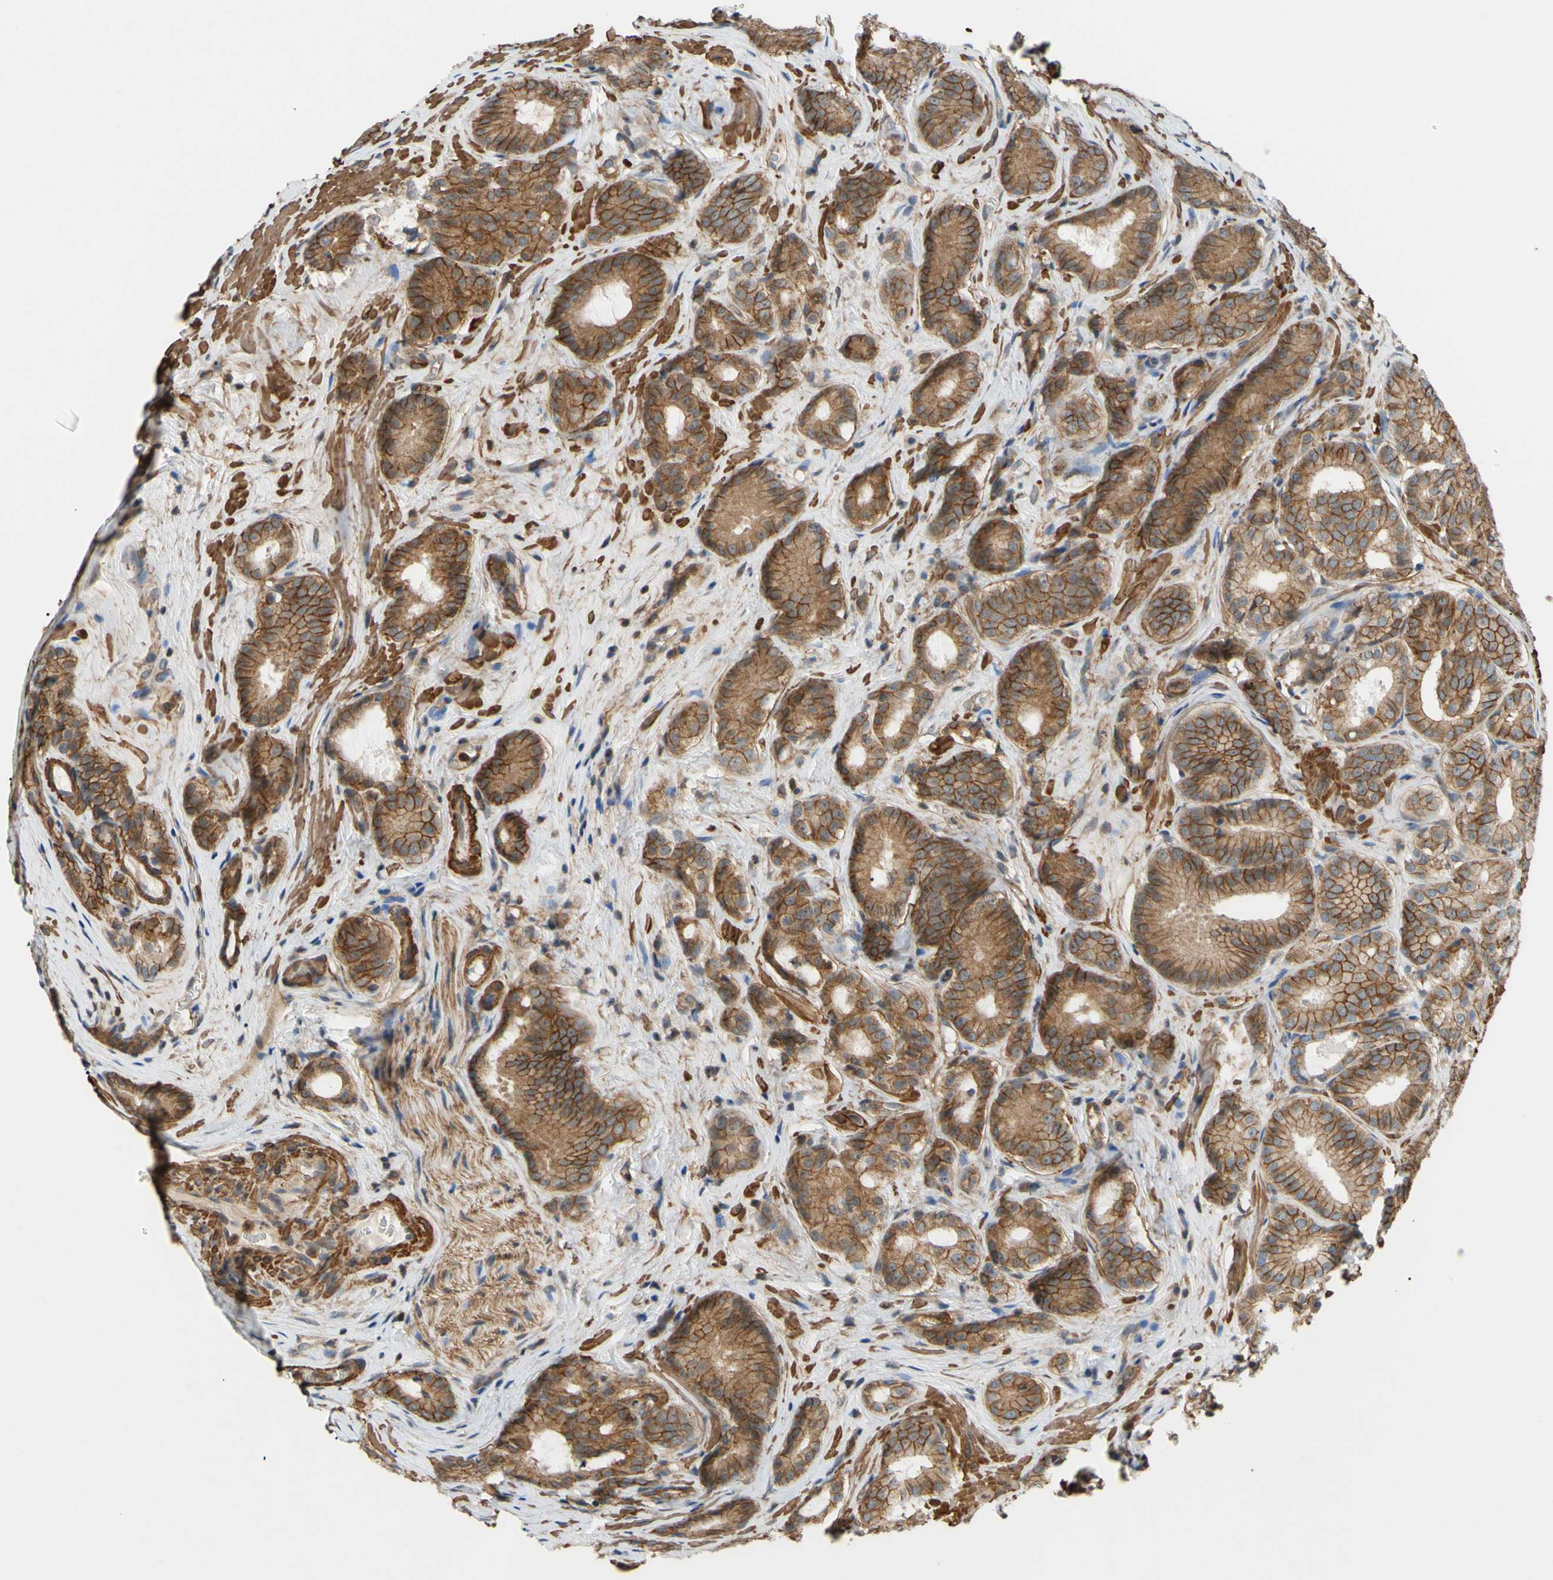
{"staining": {"intensity": "moderate", "quantity": ">75%", "location": "cytoplasmic/membranous"}, "tissue": "prostate cancer", "cell_type": "Tumor cells", "image_type": "cancer", "snomed": [{"axis": "morphology", "description": "Adenocarcinoma, High grade"}, {"axis": "topography", "description": "Prostate"}], "caption": "The image reveals a brown stain indicating the presence of a protein in the cytoplasmic/membranous of tumor cells in prostate cancer (adenocarcinoma (high-grade)). Using DAB (3,3'-diaminobenzidine) (brown) and hematoxylin (blue) stains, captured at high magnification using brightfield microscopy.", "gene": "ADD3", "patient": {"sex": "male", "age": 64}}